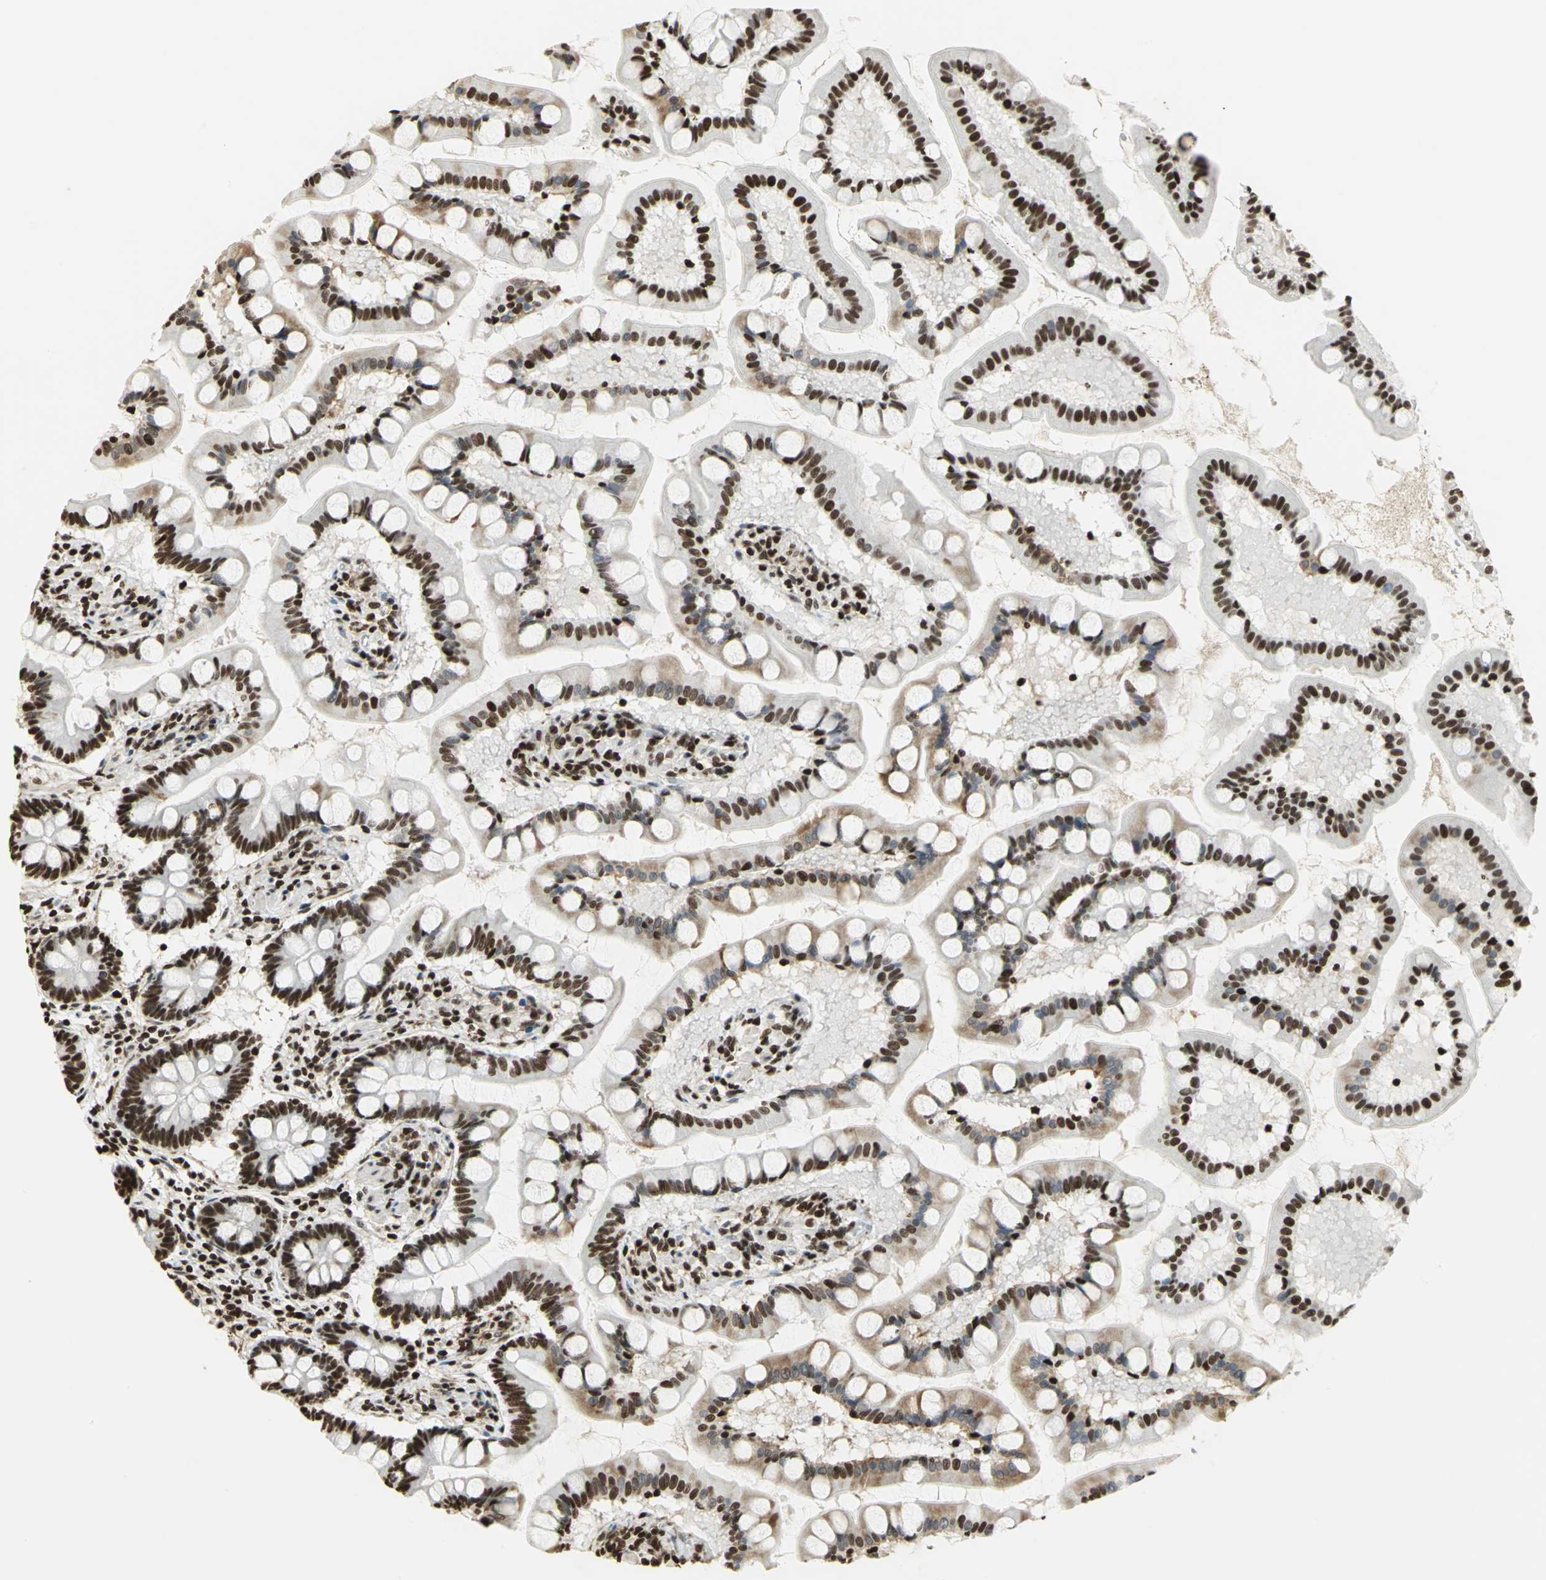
{"staining": {"intensity": "strong", "quantity": ">75%", "location": "nuclear"}, "tissue": "small intestine", "cell_type": "Glandular cells", "image_type": "normal", "snomed": [{"axis": "morphology", "description": "Normal tissue, NOS"}, {"axis": "topography", "description": "Small intestine"}], "caption": "Immunohistochemical staining of unremarkable small intestine demonstrates strong nuclear protein staining in about >75% of glandular cells. (Brightfield microscopy of DAB IHC at high magnification).", "gene": "HMGB1", "patient": {"sex": "male", "age": 41}}